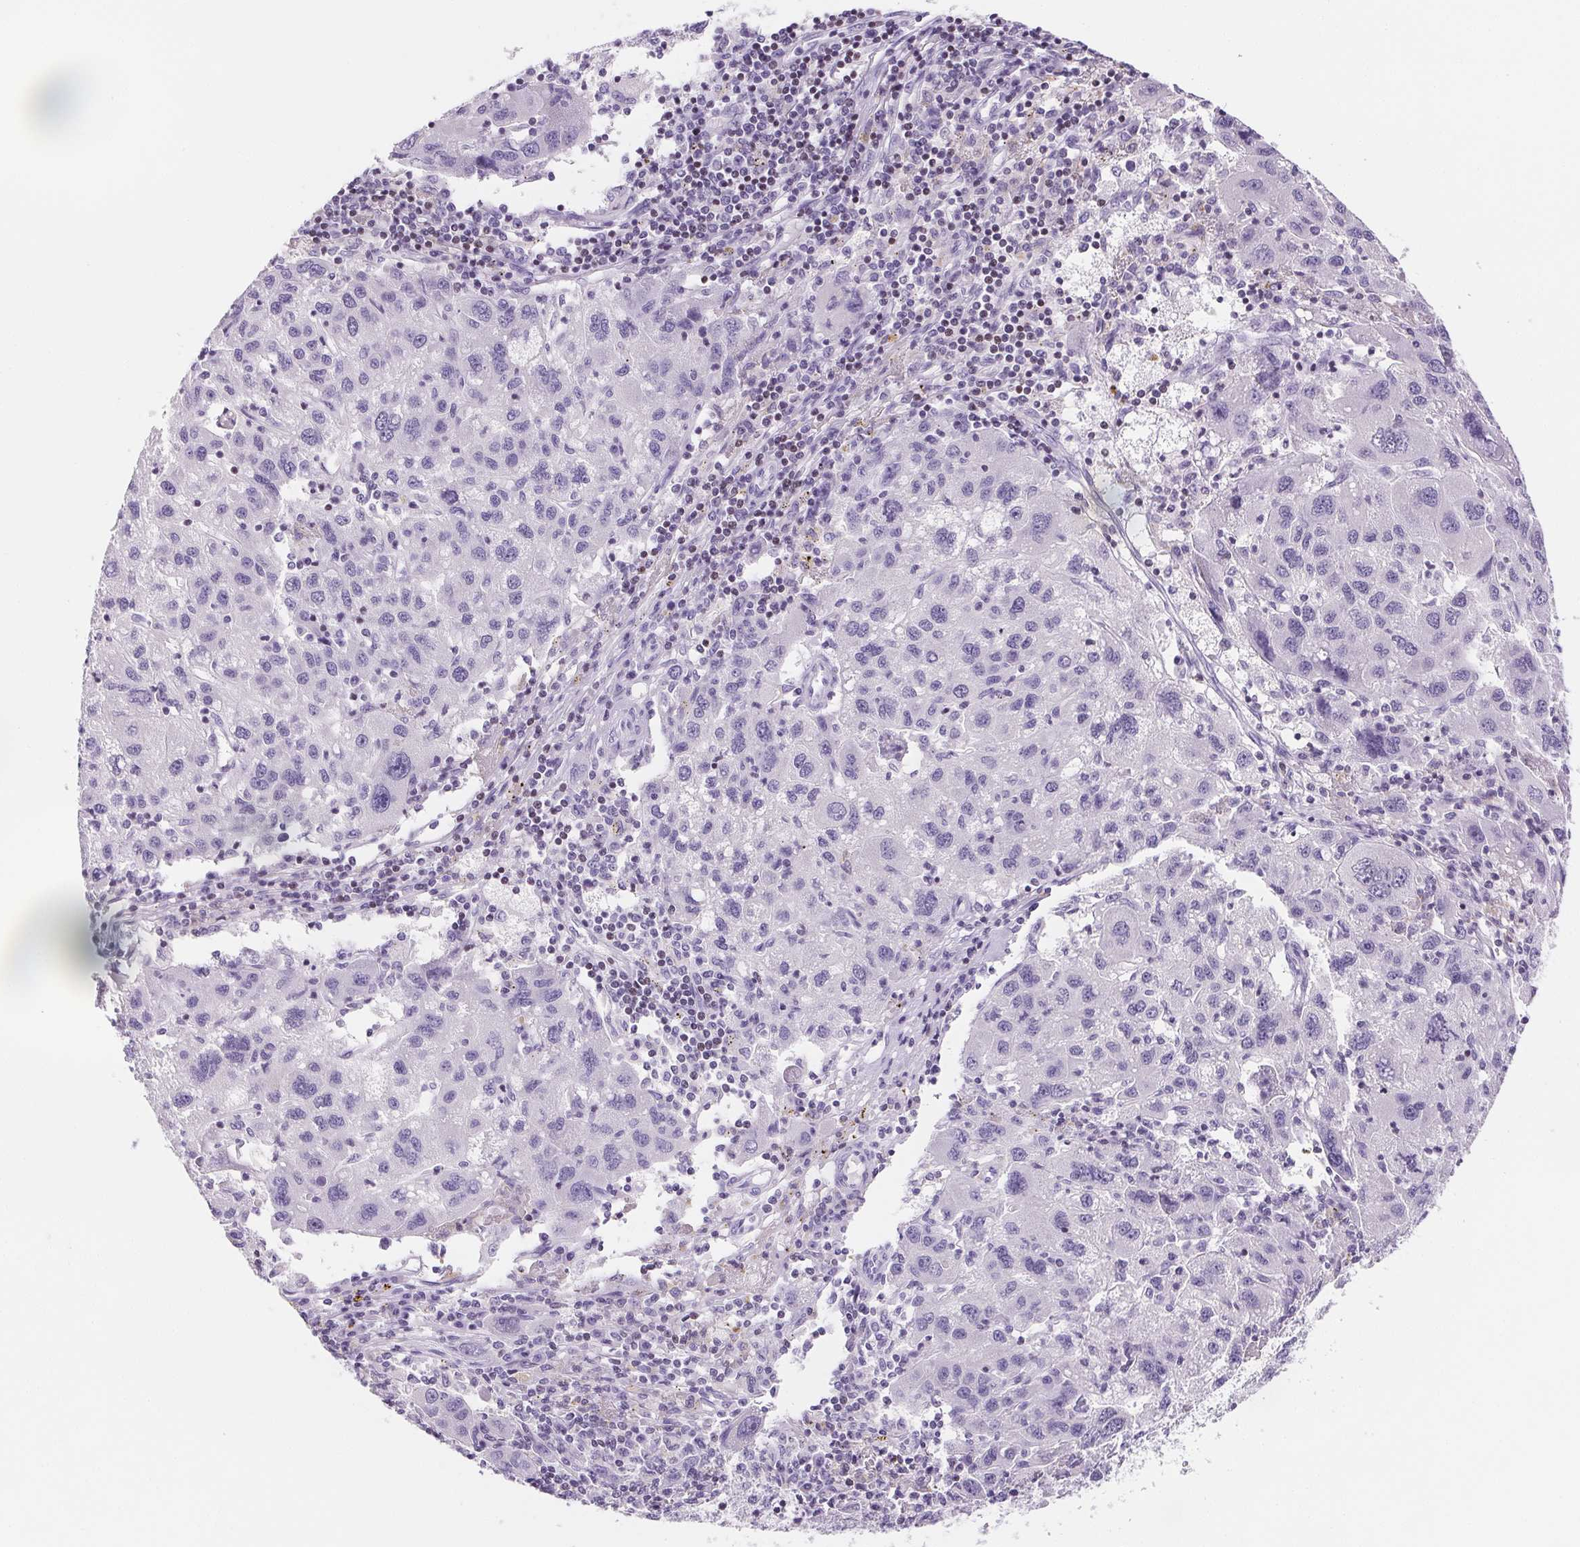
{"staining": {"intensity": "negative", "quantity": "none", "location": "none"}, "tissue": "liver cancer", "cell_type": "Tumor cells", "image_type": "cancer", "snomed": [{"axis": "morphology", "description": "Carcinoma, Hepatocellular, NOS"}, {"axis": "topography", "description": "Liver"}], "caption": "Tumor cells are negative for protein expression in human hepatocellular carcinoma (liver).", "gene": "BEND2", "patient": {"sex": "female", "age": 77}}